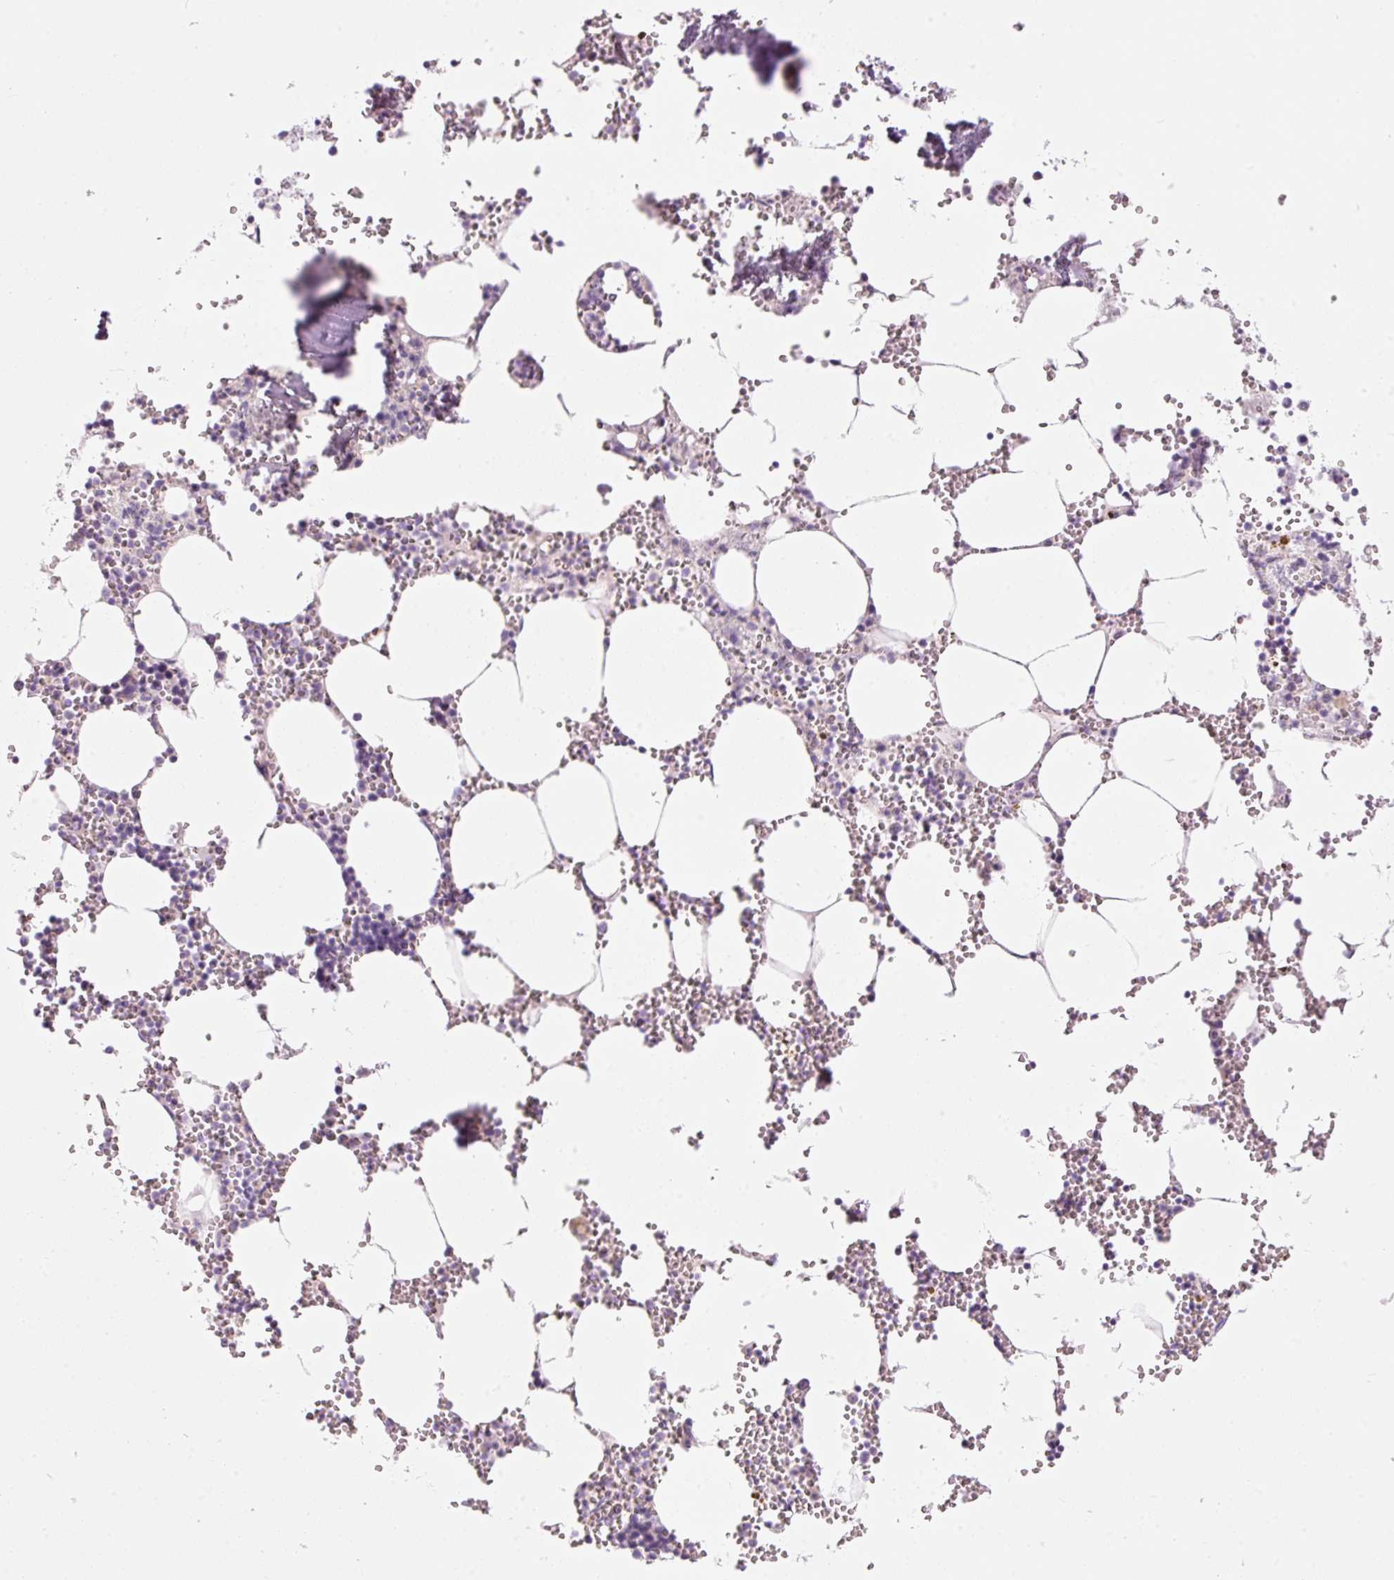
{"staining": {"intensity": "negative", "quantity": "none", "location": "none"}, "tissue": "bone marrow", "cell_type": "Hematopoietic cells", "image_type": "normal", "snomed": [{"axis": "morphology", "description": "Normal tissue, NOS"}, {"axis": "topography", "description": "Bone marrow"}], "caption": "This is a micrograph of IHC staining of normal bone marrow, which shows no expression in hematopoietic cells.", "gene": "CARD16", "patient": {"sex": "male", "age": 54}}